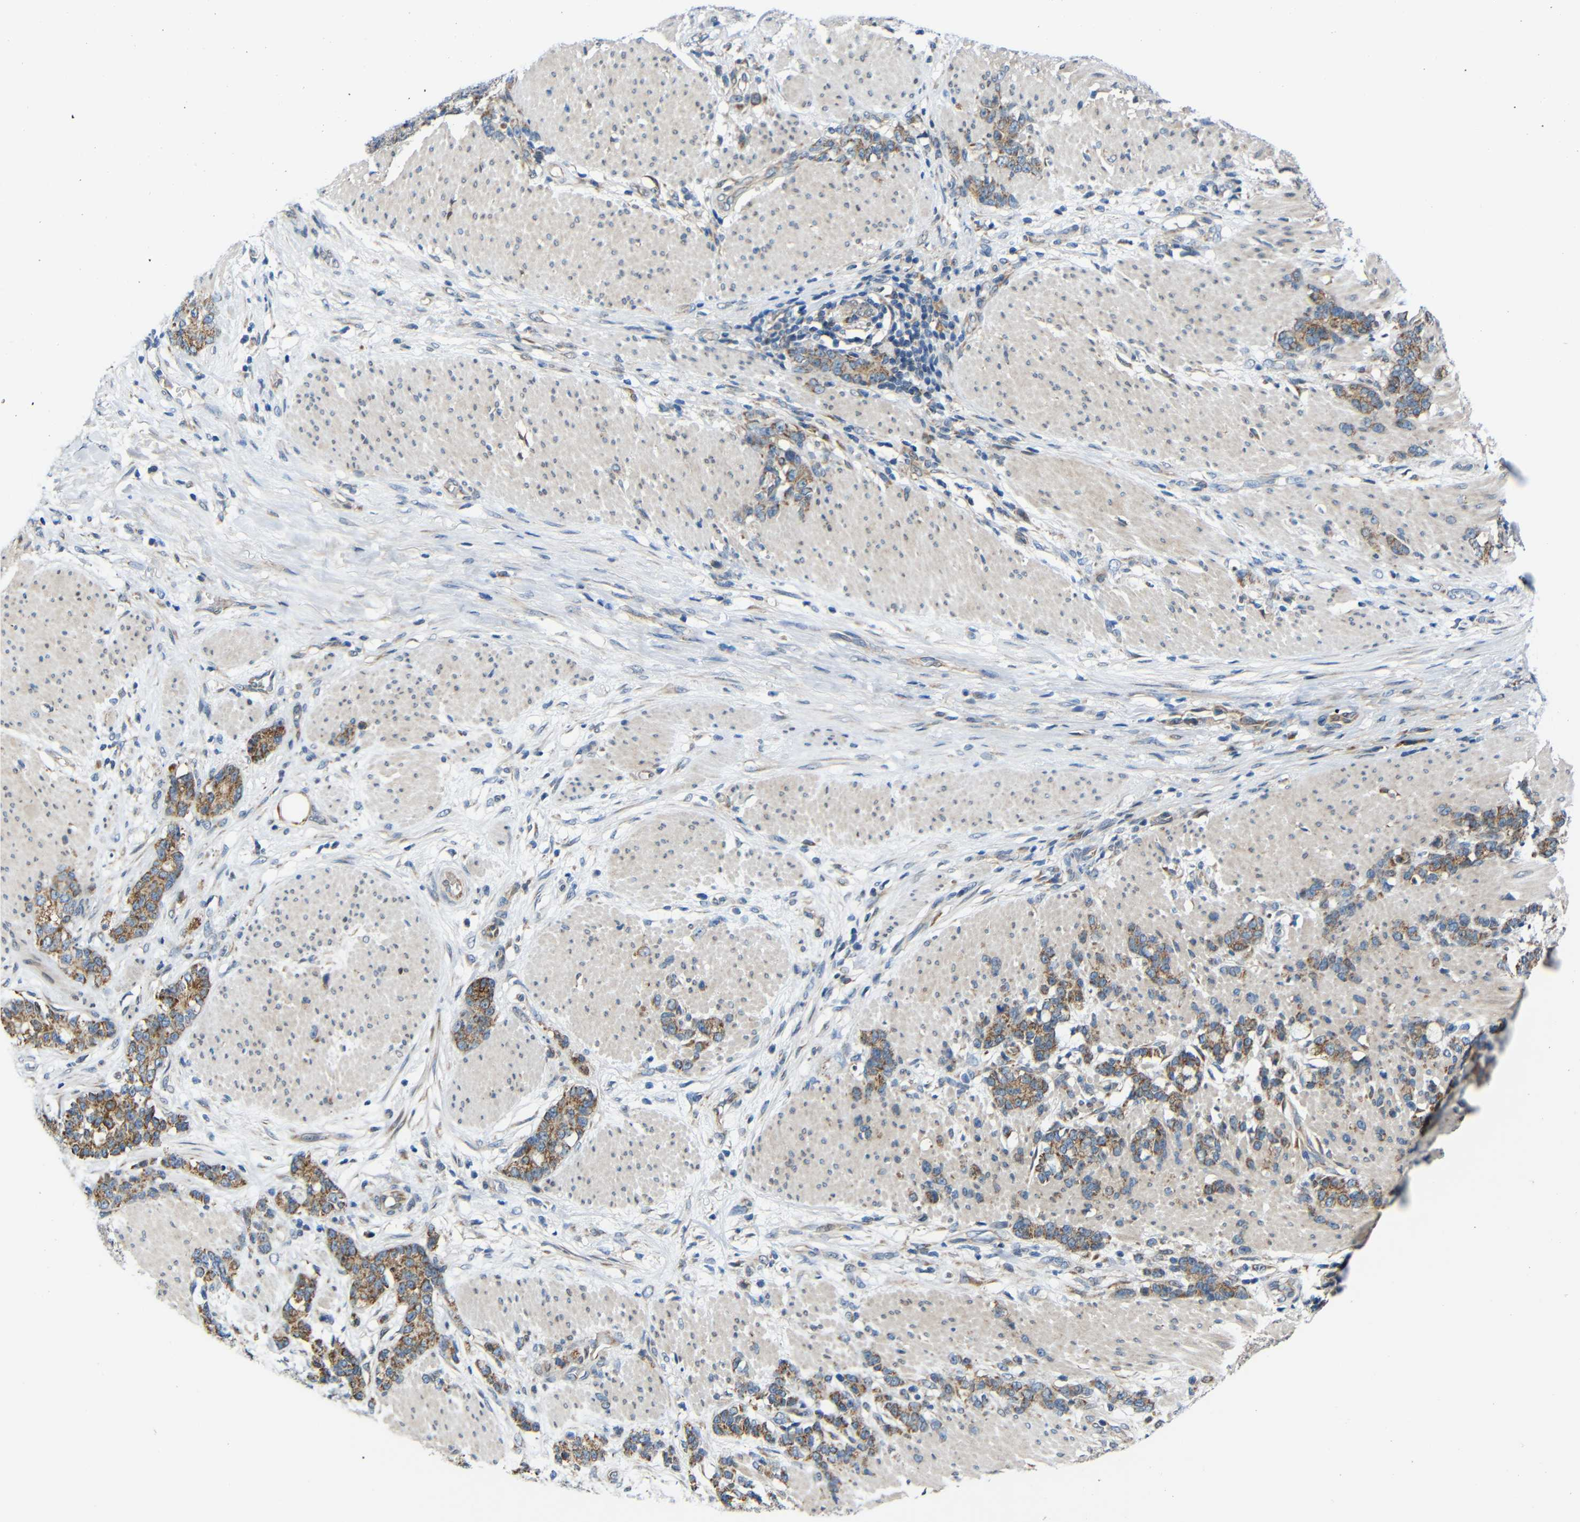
{"staining": {"intensity": "moderate", "quantity": ">75%", "location": "cytoplasmic/membranous"}, "tissue": "stomach cancer", "cell_type": "Tumor cells", "image_type": "cancer", "snomed": [{"axis": "morphology", "description": "Adenocarcinoma, NOS"}, {"axis": "topography", "description": "Stomach, lower"}], "caption": "Stomach cancer (adenocarcinoma) tissue reveals moderate cytoplasmic/membranous positivity in approximately >75% of tumor cells", "gene": "TMEM25", "patient": {"sex": "male", "age": 88}}